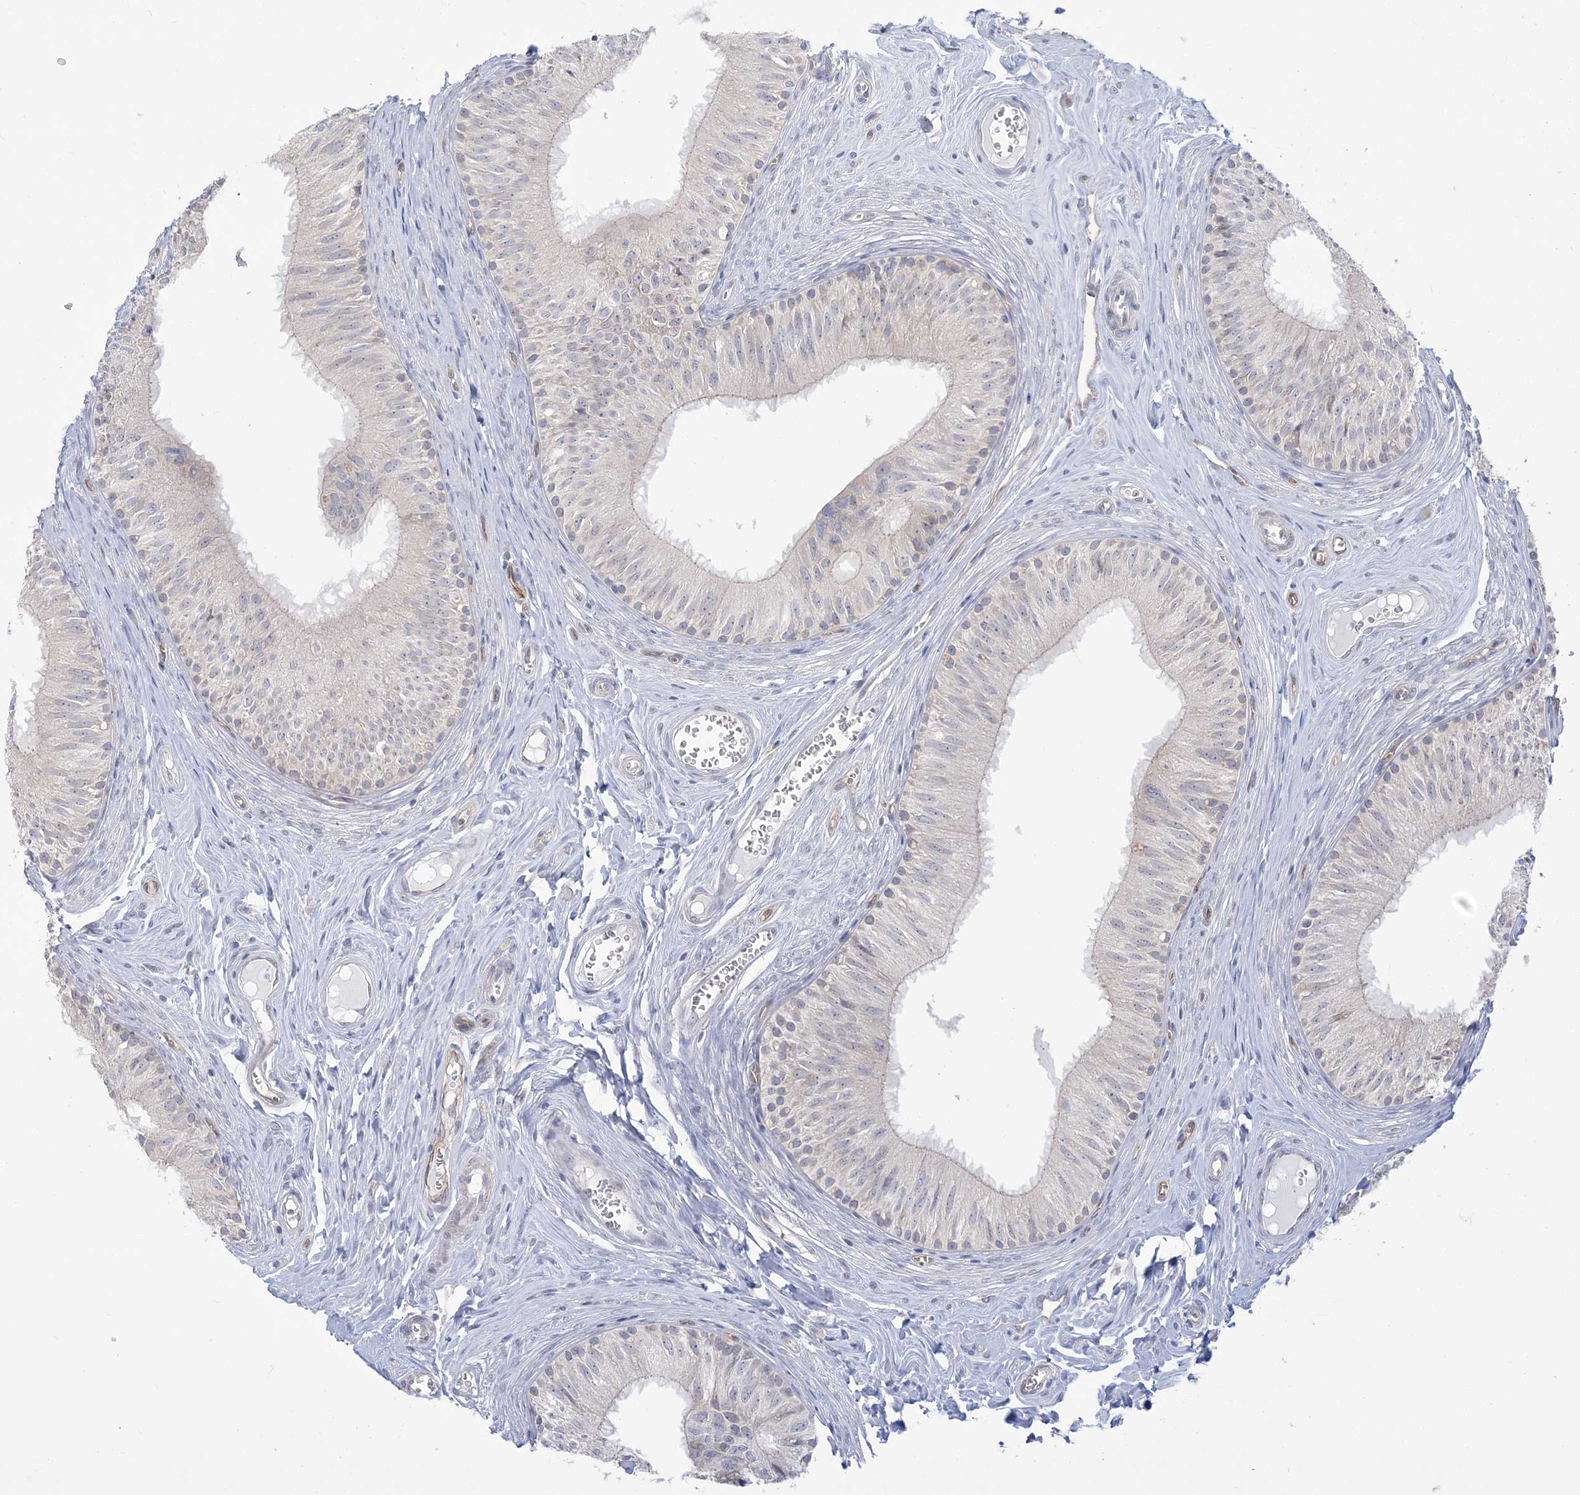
{"staining": {"intensity": "weak", "quantity": "25%-75%", "location": "cytoplasmic/membranous"}, "tissue": "epididymis", "cell_type": "Glandular cells", "image_type": "normal", "snomed": [{"axis": "morphology", "description": "Normal tissue, NOS"}, {"axis": "topography", "description": "Epididymis"}], "caption": "Human epididymis stained with a protein marker demonstrates weak staining in glandular cells.", "gene": "FARSB", "patient": {"sex": "male", "age": 46}}